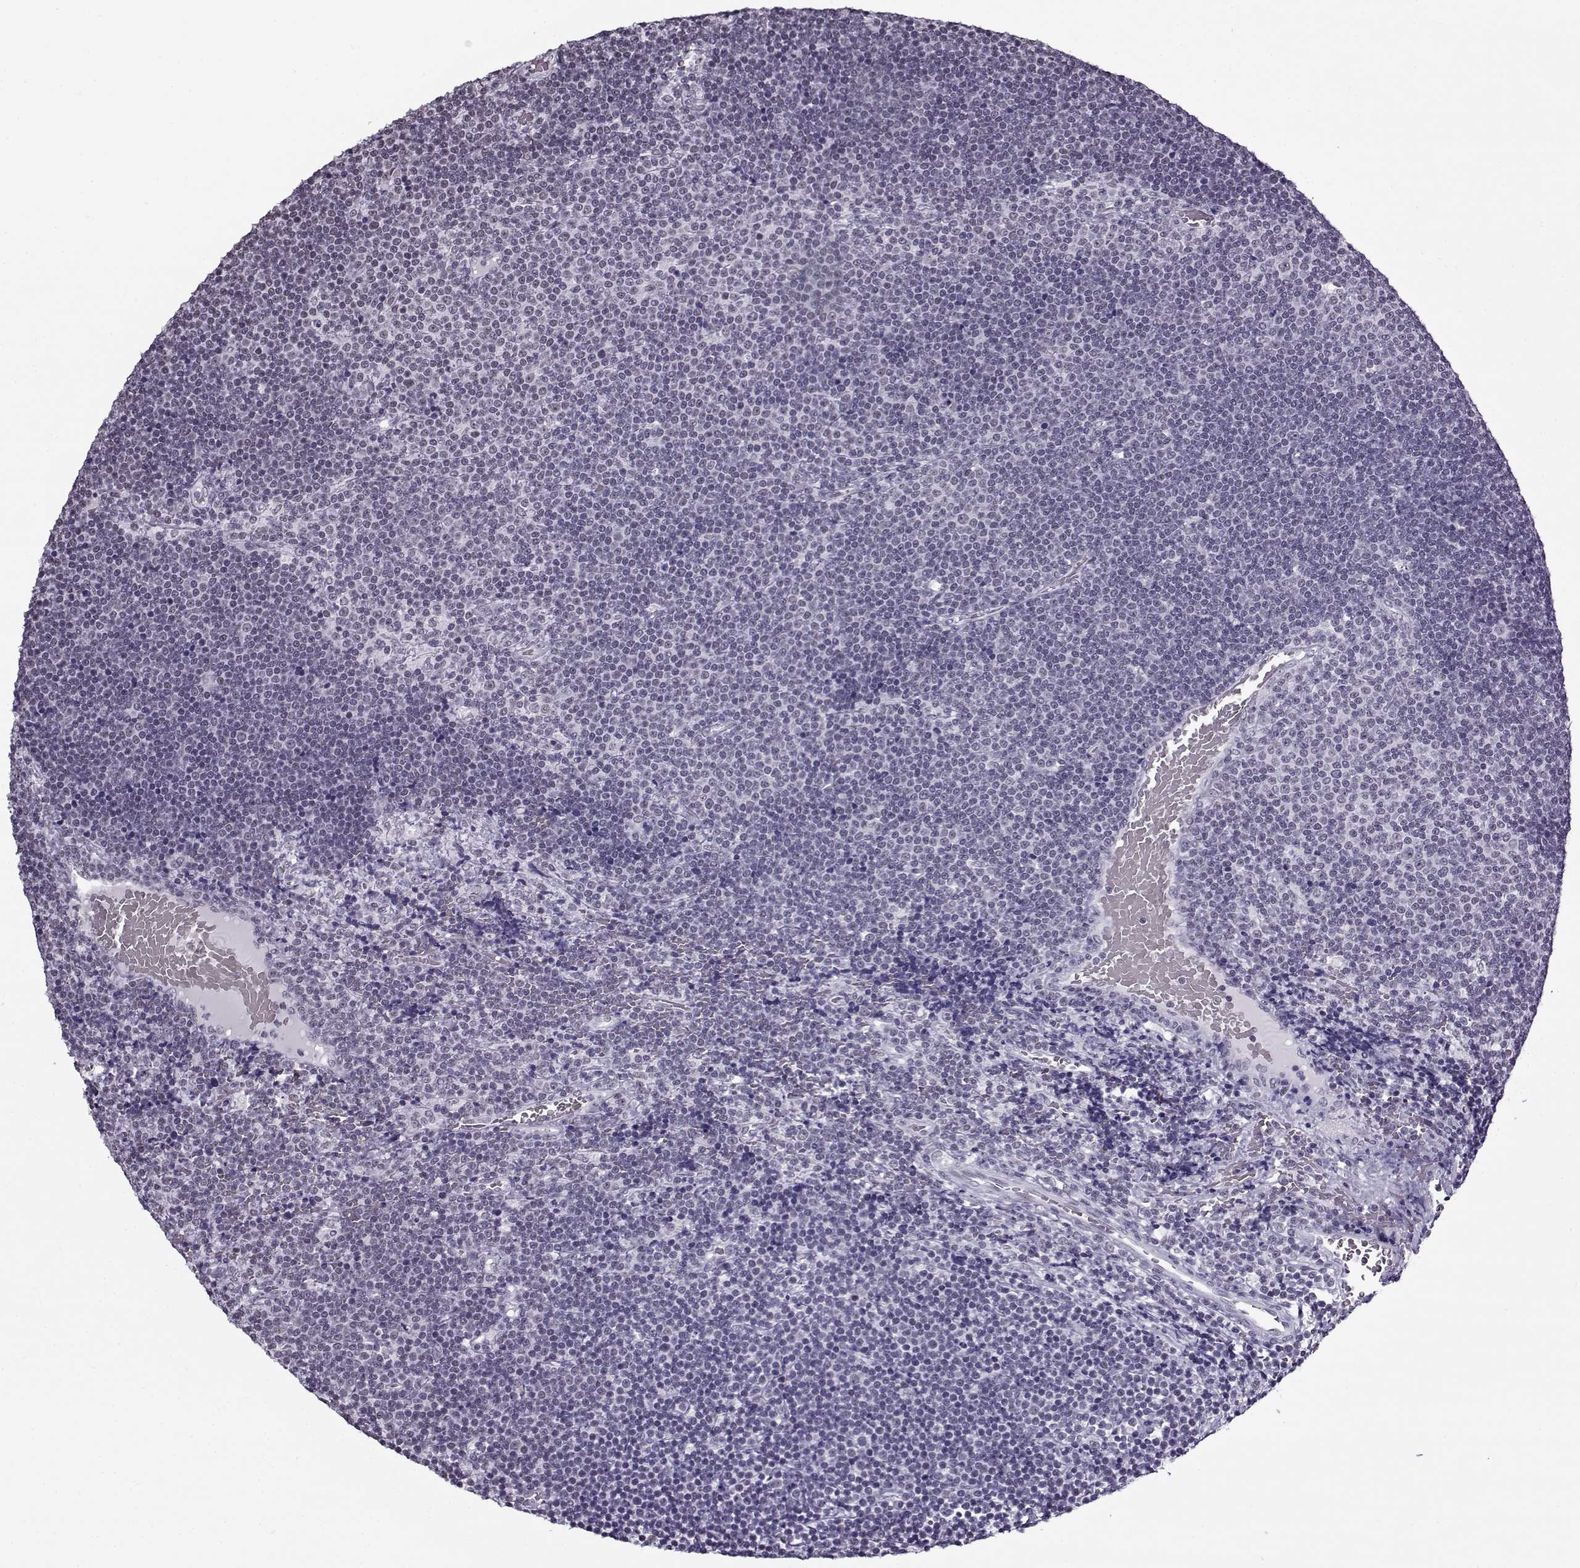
{"staining": {"intensity": "negative", "quantity": "none", "location": "none"}, "tissue": "lymphoma", "cell_type": "Tumor cells", "image_type": "cancer", "snomed": [{"axis": "morphology", "description": "Malignant lymphoma, non-Hodgkin's type, Low grade"}, {"axis": "topography", "description": "Brain"}], "caption": "This is an immunohistochemistry image of low-grade malignant lymphoma, non-Hodgkin's type. There is no expression in tumor cells.", "gene": "PRMT8", "patient": {"sex": "female", "age": 66}}